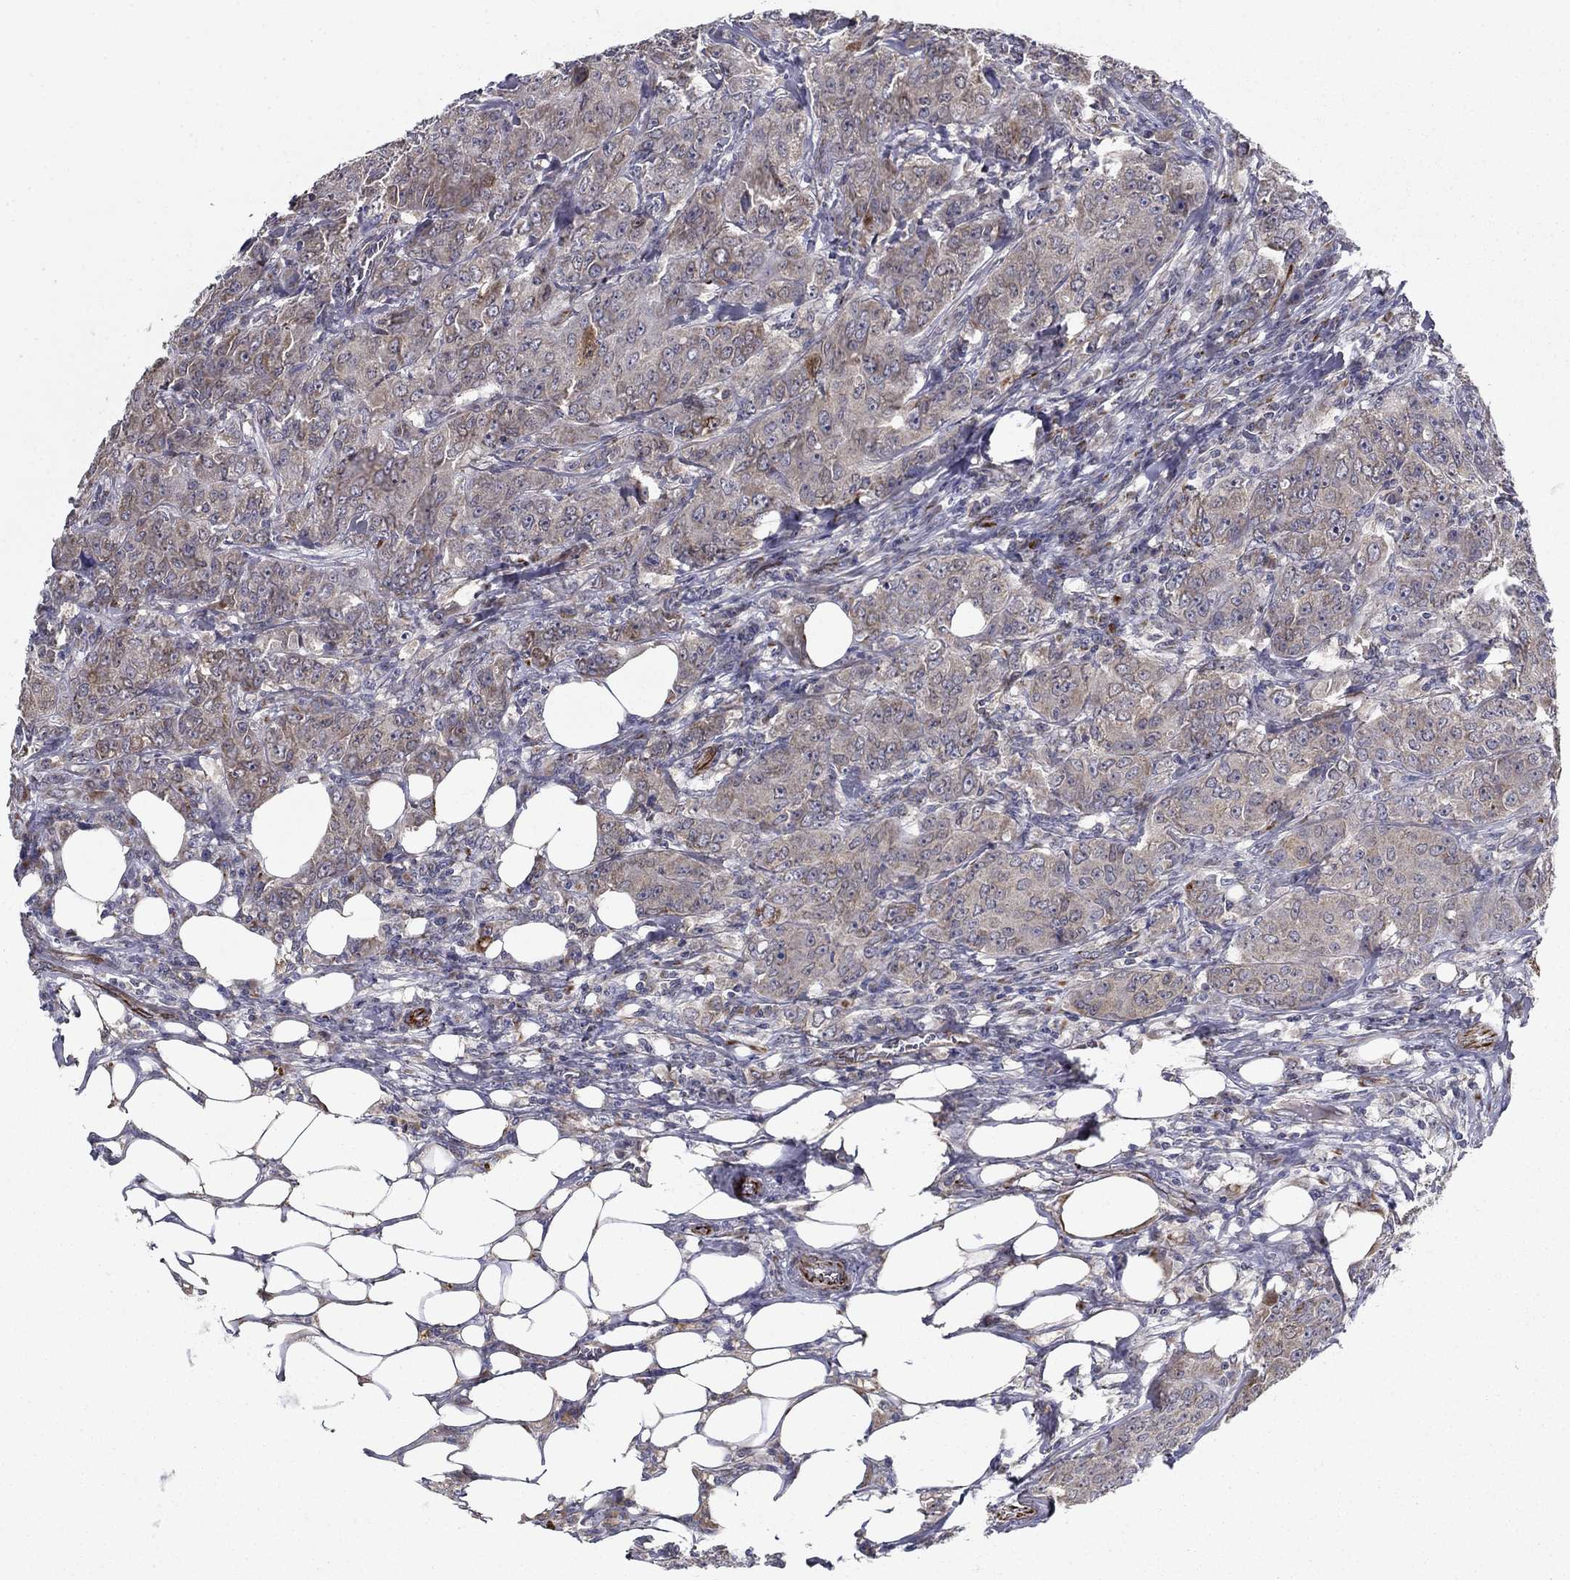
{"staining": {"intensity": "weak", "quantity": "<25%", "location": "cytoplasmic/membranous"}, "tissue": "breast cancer", "cell_type": "Tumor cells", "image_type": "cancer", "snomed": [{"axis": "morphology", "description": "Duct carcinoma"}, {"axis": "topography", "description": "Breast"}], "caption": "Breast invasive ductal carcinoma was stained to show a protein in brown. There is no significant positivity in tumor cells.", "gene": "LACTB2", "patient": {"sex": "female", "age": 43}}